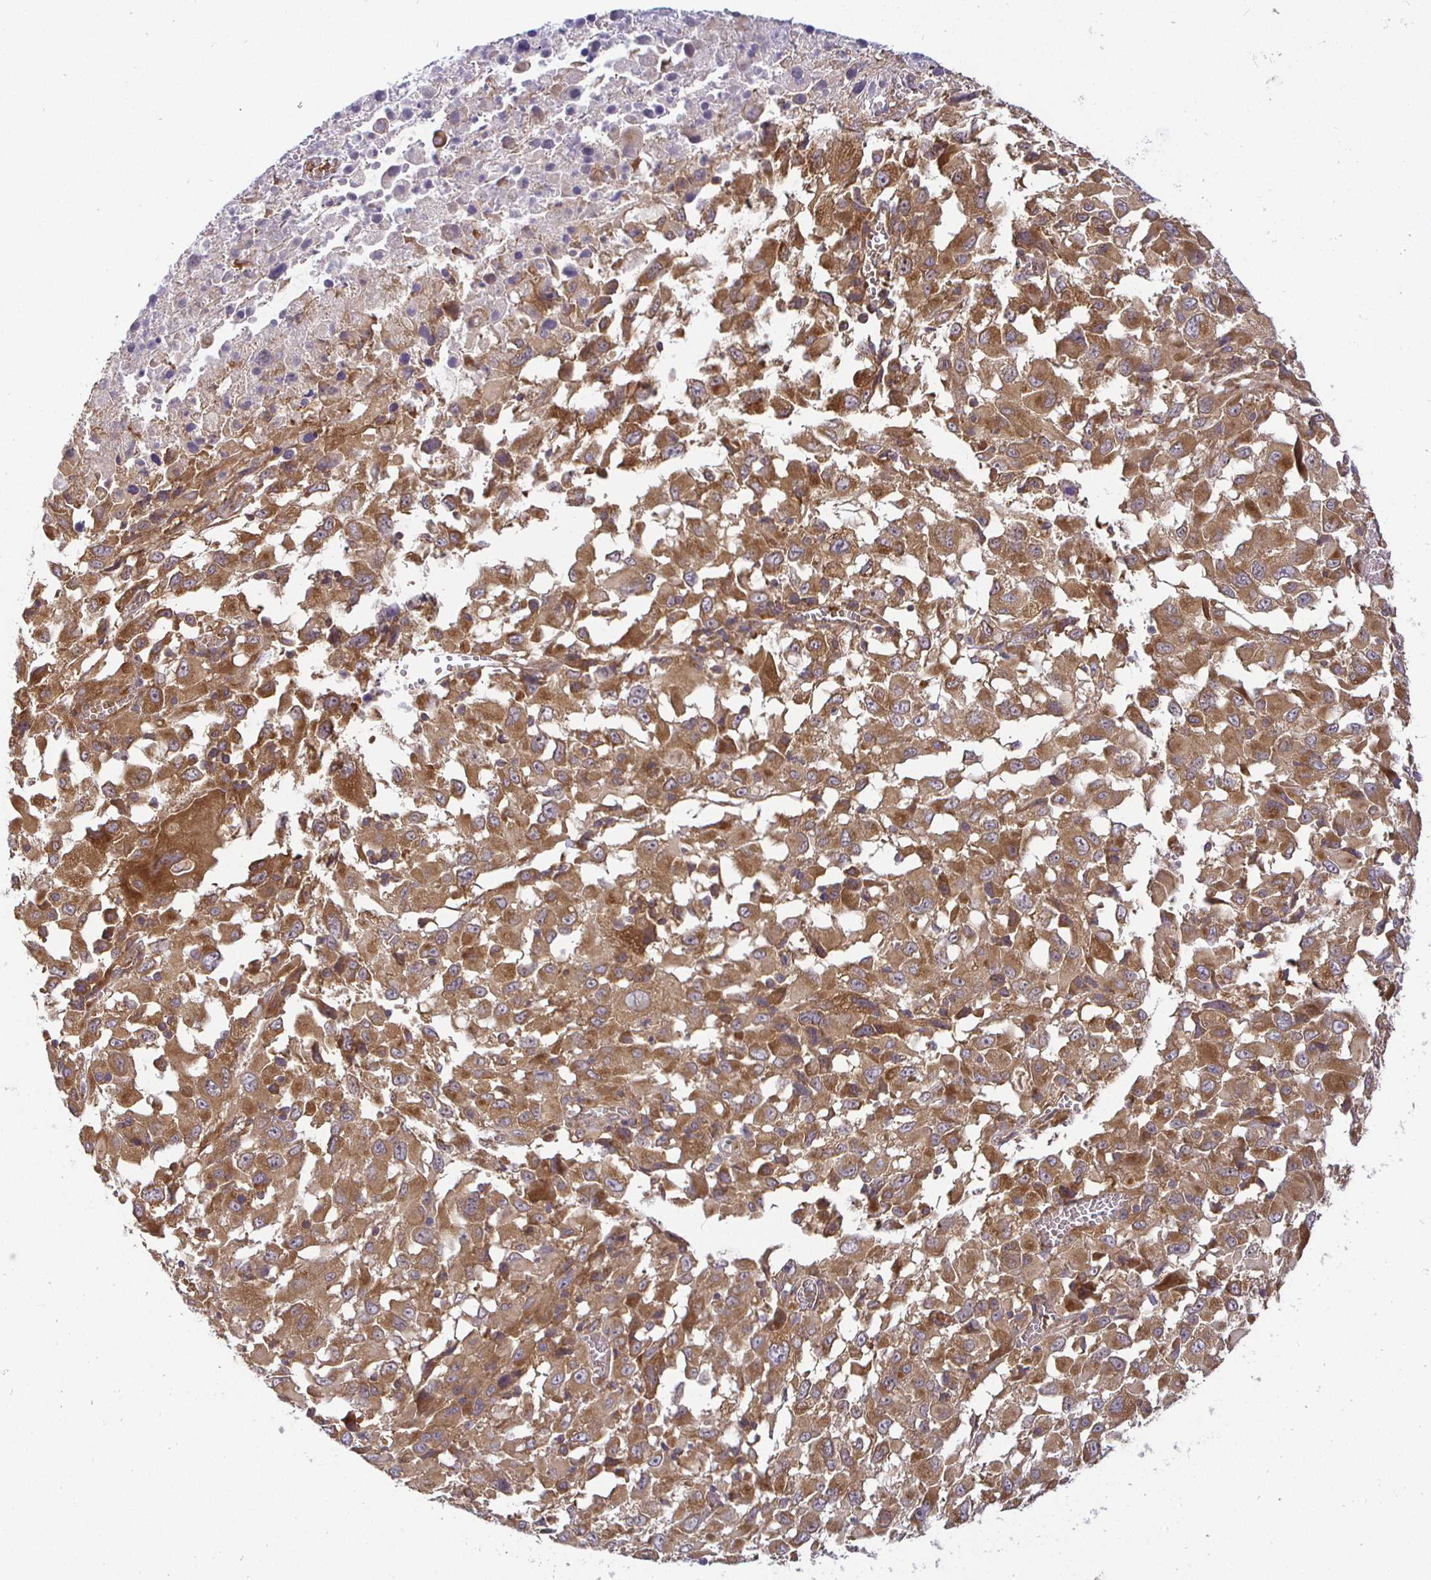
{"staining": {"intensity": "moderate", "quantity": ">75%", "location": "cytoplasmic/membranous"}, "tissue": "melanoma", "cell_type": "Tumor cells", "image_type": "cancer", "snomed": [{"axis": "morphology", "description": "Malignant melanoma, Metastatic site"}, {"axis": "topography", "description": "Soft tissue"}], "caption": "The micrograph reveals staining of melanoma, revealing moderate cytoplasmic/membranous protein expression (brown color) within tumor cells.", "gene": "IRAK1", "patient": {"sex": "male", "age": 50}}